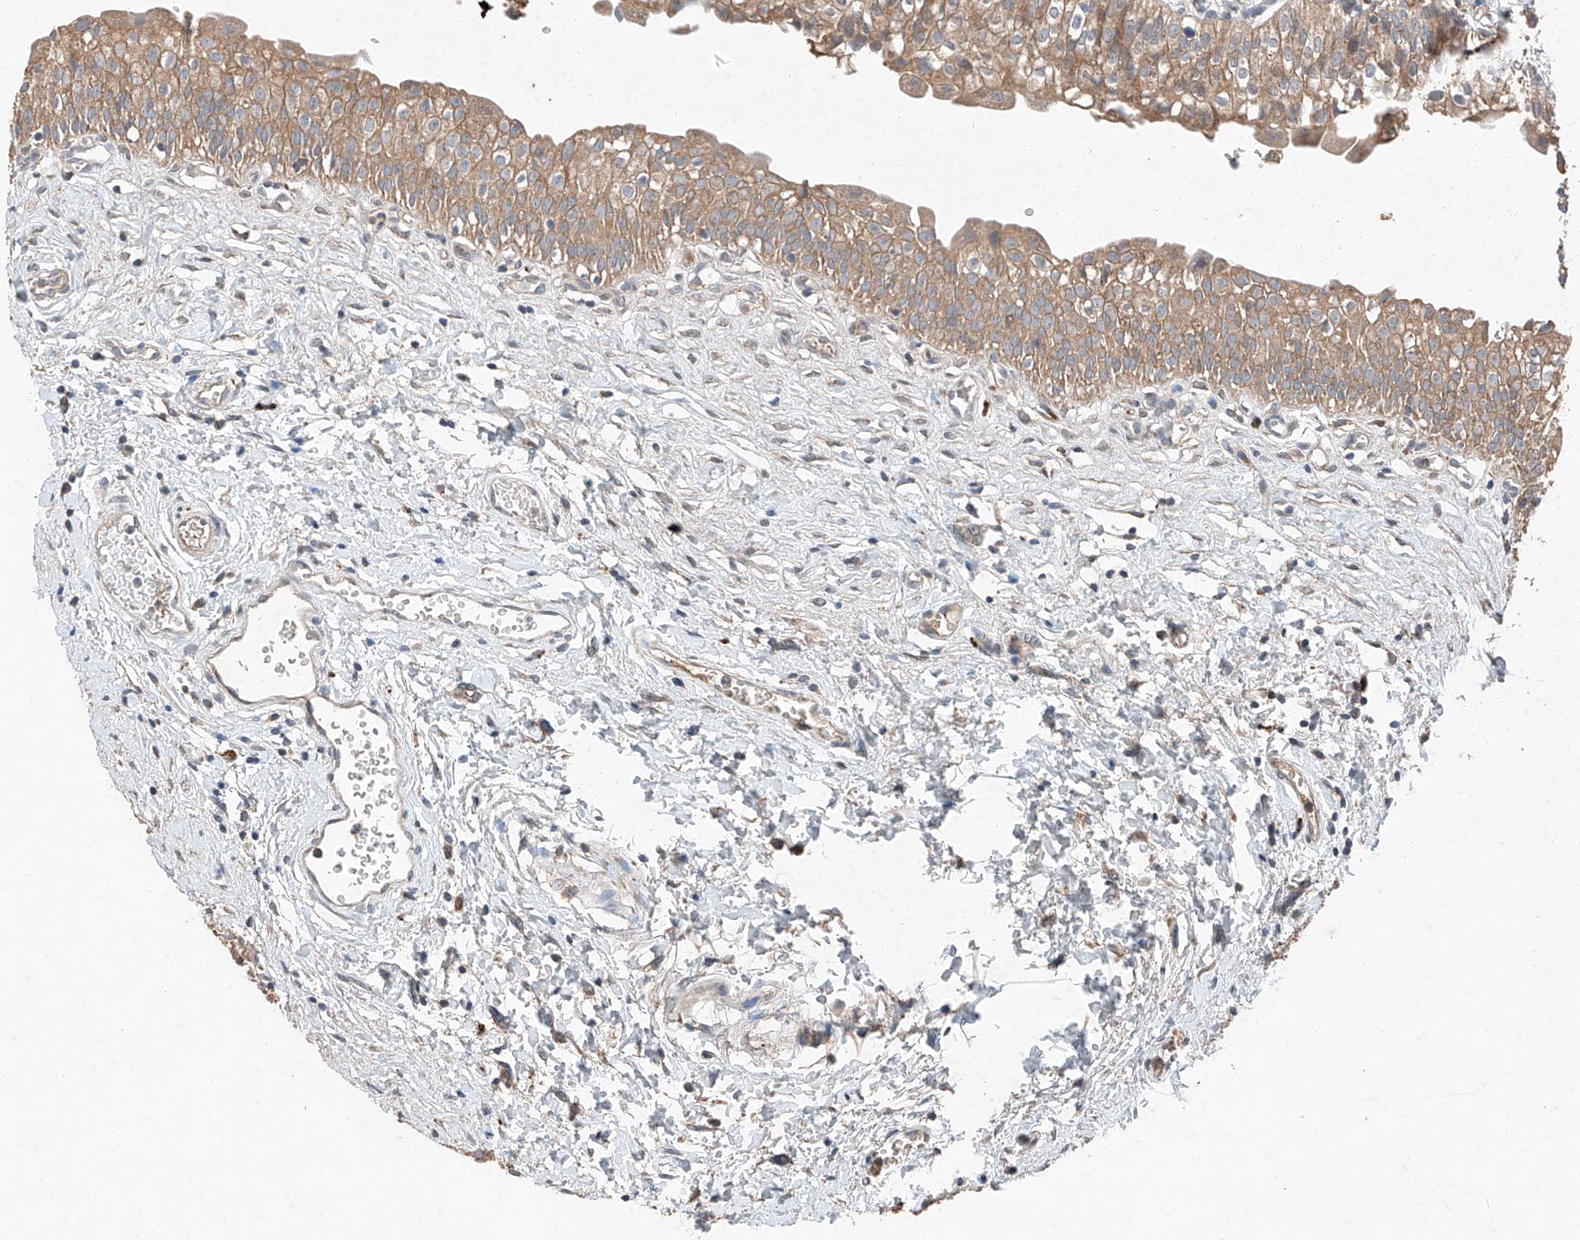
{"staining": {"intensity": "moderate", "quantity": ">75%", "location": "cytoplasmic/membranous"}, "tissue": "urinary bladder", "cell_type": "Urothelial cells", "image_type": "normal", "snomed": [{"axis": "morphology", "description": "Normal tissue, NOS"}, {"axis": "topography", "description": "Urinary bladder"}], "caption": "A brown stain shows moderate cytoplasmic/membranous positivity of a protein in urothelial cells of unremarkable human urinary bladder.", "gene": "RUSC1", "patient": {"sex": "male", "age": 51}}